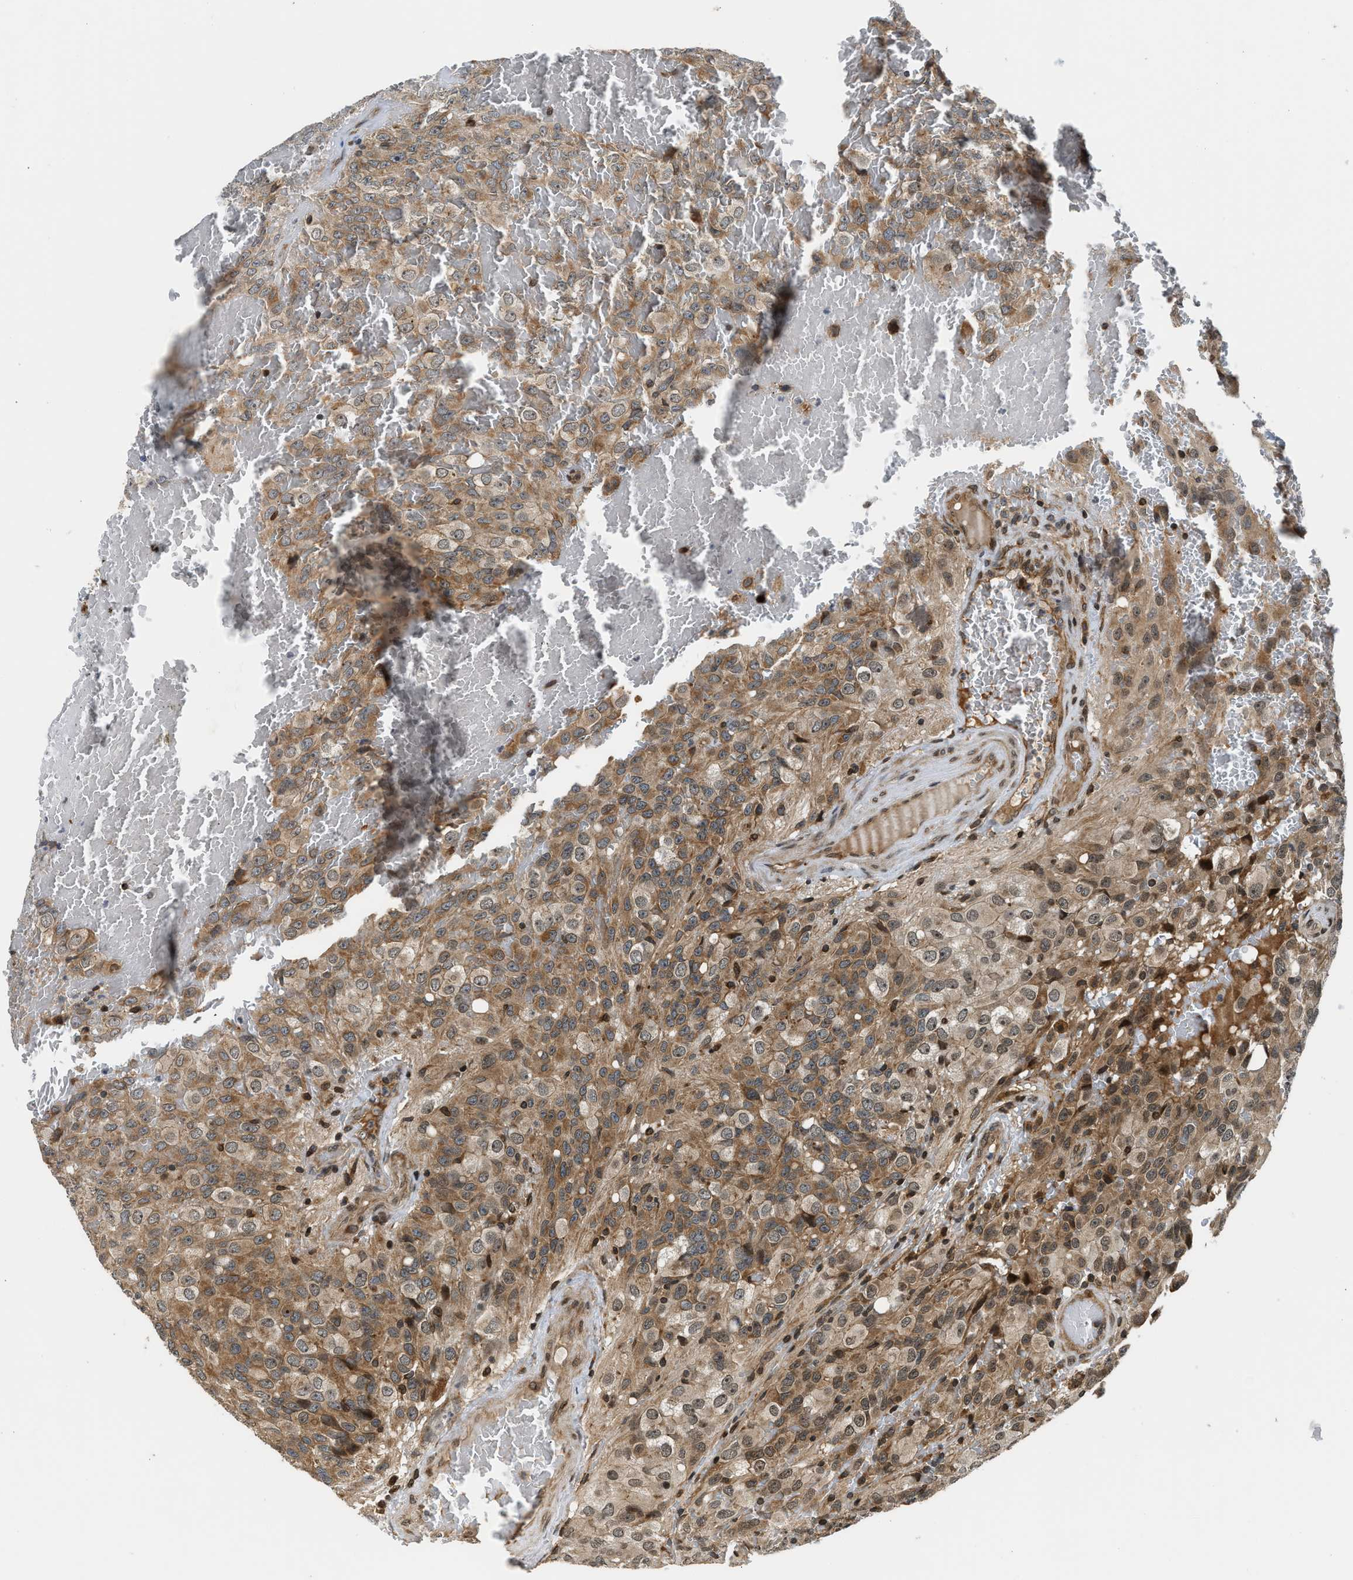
{"staining": {"intensity": "moderate", "quantity": ">75%", "location": "cytoplasmic/membranous,nuclear"}, "tissue": "glioma", "cell_type": "Tumor cells", "image_type": "cancer", "snomed": [{"axis": "morphology", "description": "Glioma, malignant, High grade"}, {"axis": "topography", "description": "Brain"}], "caption": "Moderate cytoplasmic/membranous and nuclear positivity is identified in approximately >75% of tumor cells in malignant glioma (high-grade). Nuclei are stained in blue.", "gene": "RETREG3", "patient": {"sex": "male", "age": 32}}